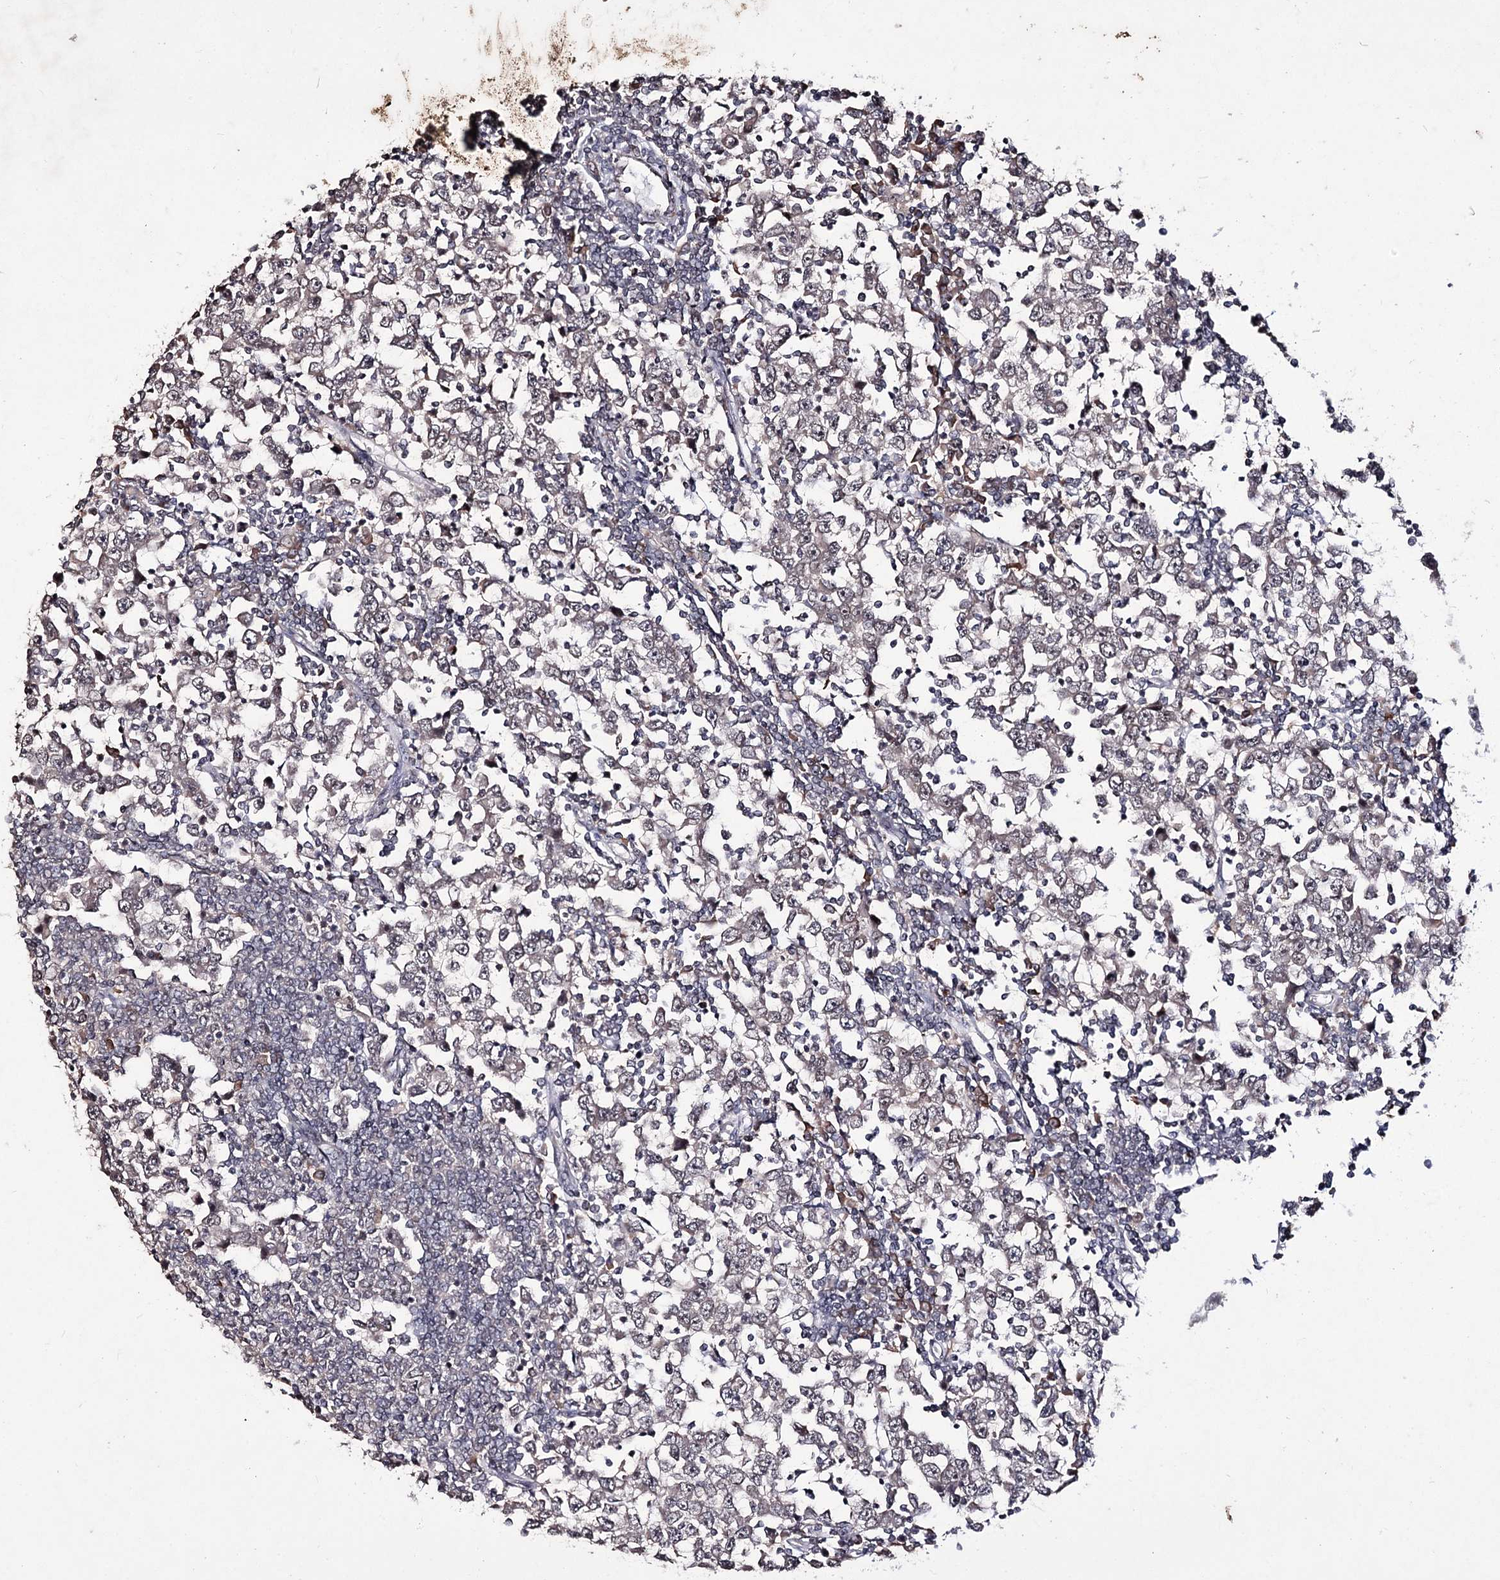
{"staining": {"intensity": "weak", "quantity": "25%-75%", "location": "nuclear"}, "tissue": "testis cancer", "cell_type": "Tumor cells", "image_type": "cancer", "snomed": [{"axis": "morphology", "description": "Seminoma, NOS"}, {"axis": "topography", "description": "Testis"}], "caption": "Approximately 25%-75% of tumor cells in human testis cancer demonstrate weak nuclear protein expression as visualized by brown immunohistochemical staining.", "gene": "VGLL4", "patient": {"sex": "male", "age": 65}}